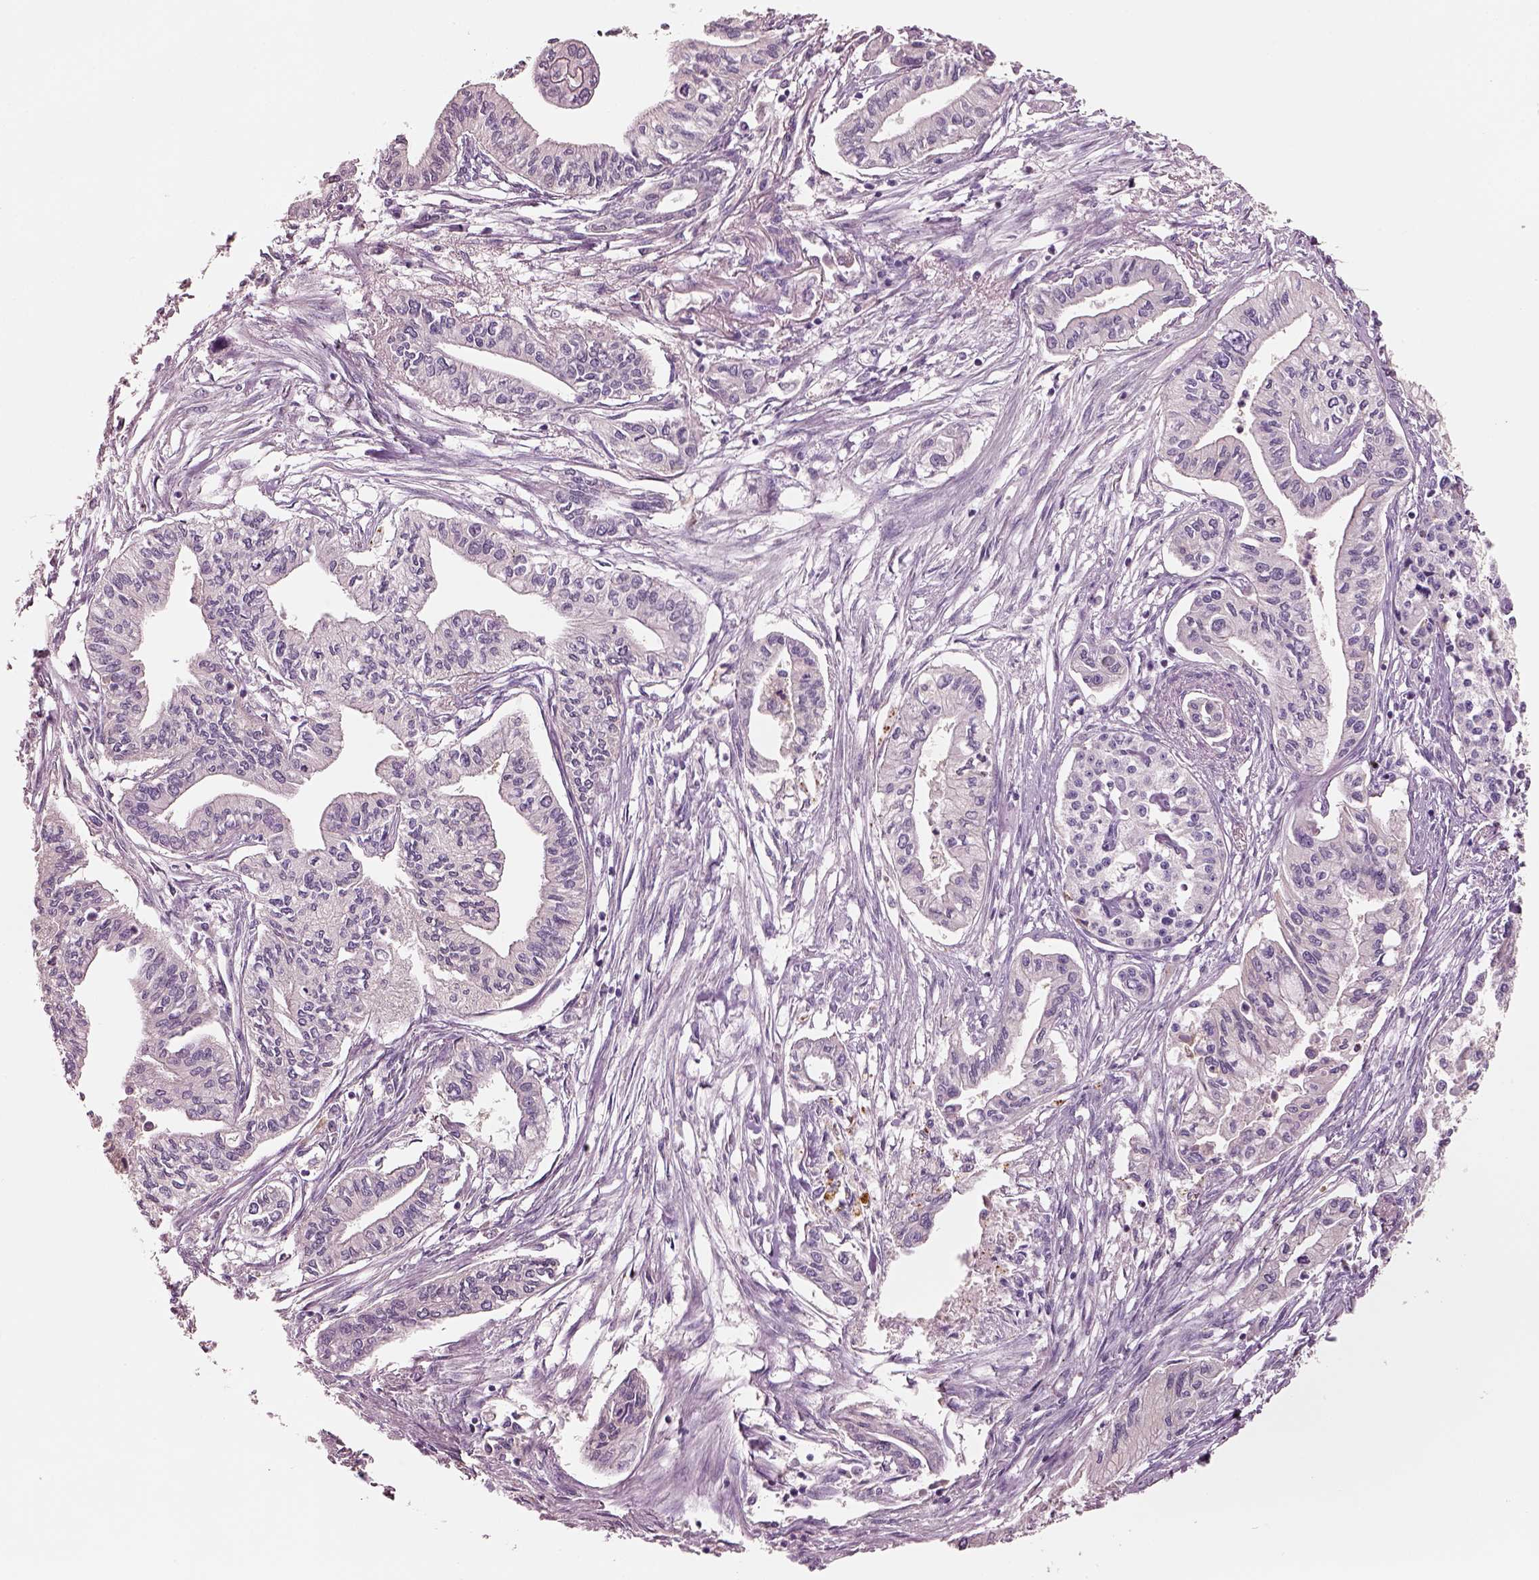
{"staining": {"intensity": "negative", "quantity": "none", "location": "none"}, "tissue": "pancreatic cancer", "cell_type": "Tumor cells", "image_type": "cancer", "snomed": [{"axis": "morphology", "description": "Adenocarcinoma, NOS"}, {"axis": "topography", "description": "Pancreas"}], "caption": "Immunohistochemical staining of adenocarcinoma (pancreatic) demonstrates no significant staining in tumor cells. Brightfield microscopy of immunohistochemistry stained with DAB (brown) and hematoxylin (blue), captured at high magnification.", "gene": "ELSPBP1", "patient": {"sex": "male", "age": 60}}